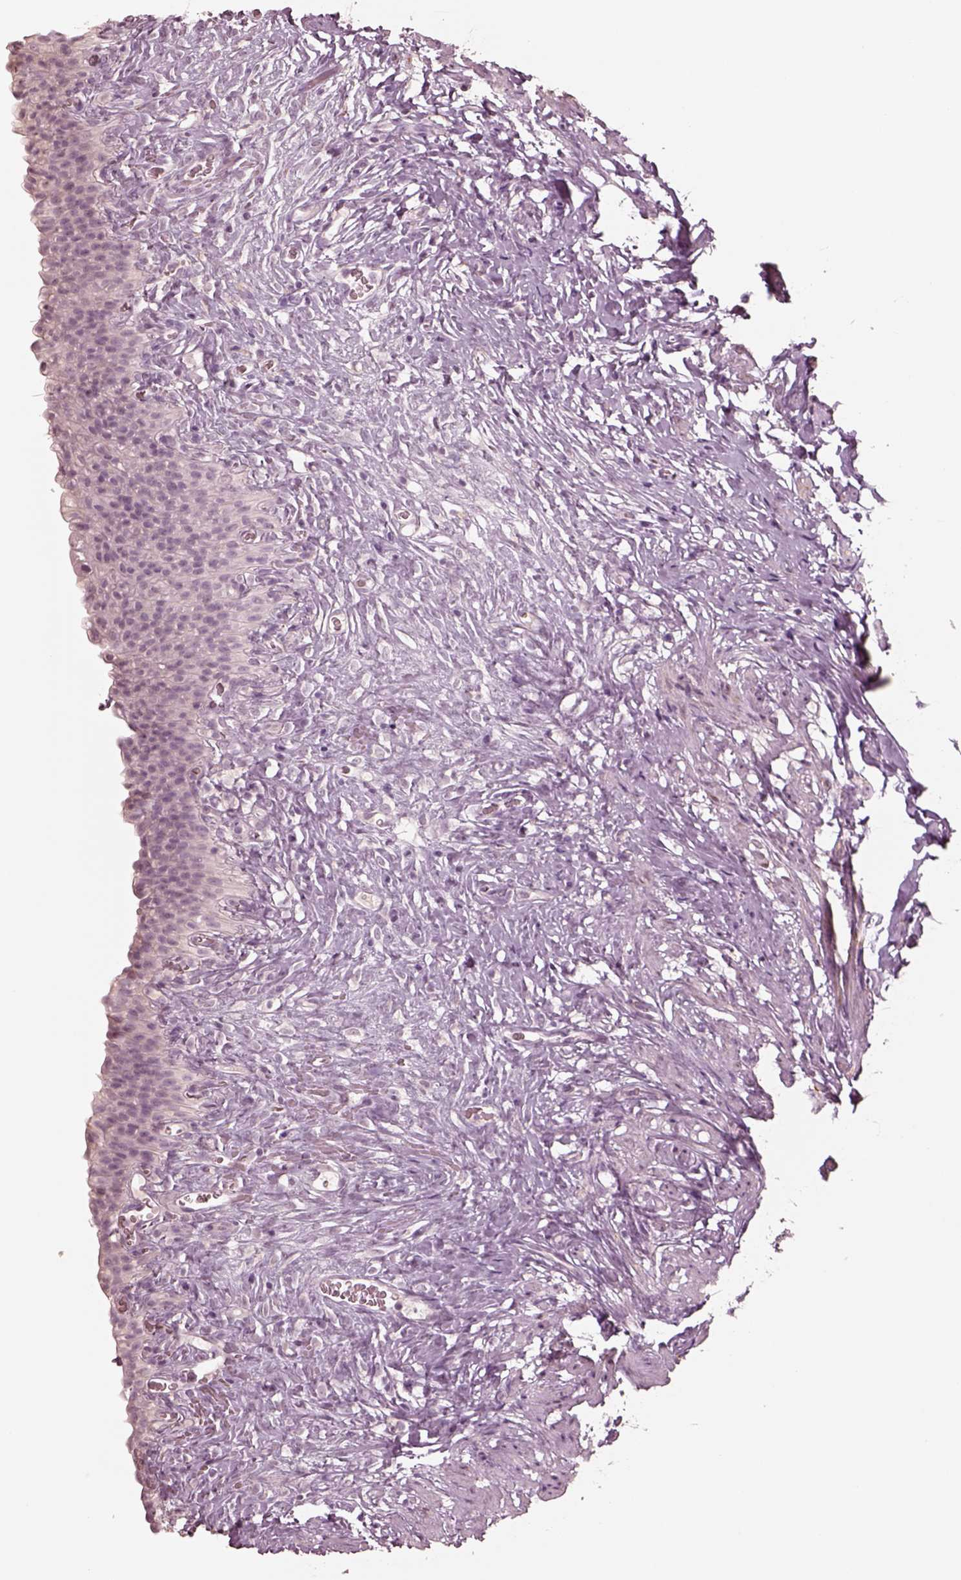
{"staining": {"intensity": "negative", "quantity": "none", "location": "none"}, "tissue": "urinary bladder", "cell_type": "Urothelial cells", "image_type": "normal", "snomed": [{"axis": "morphology", "description": "Normal tissue, NOS"}, {"axis": "topography", "description": "Urinary bladder"}, {"axis": "topography", "description": "Prostate"}], "caption": "This is a photomicrograph of immunohistochemistry staining of unremarkable urinary bladder, which shows no staining in urothelial cells.", "gene": "DNAAF9", "patient": {"sex": "male", "age": 76}}